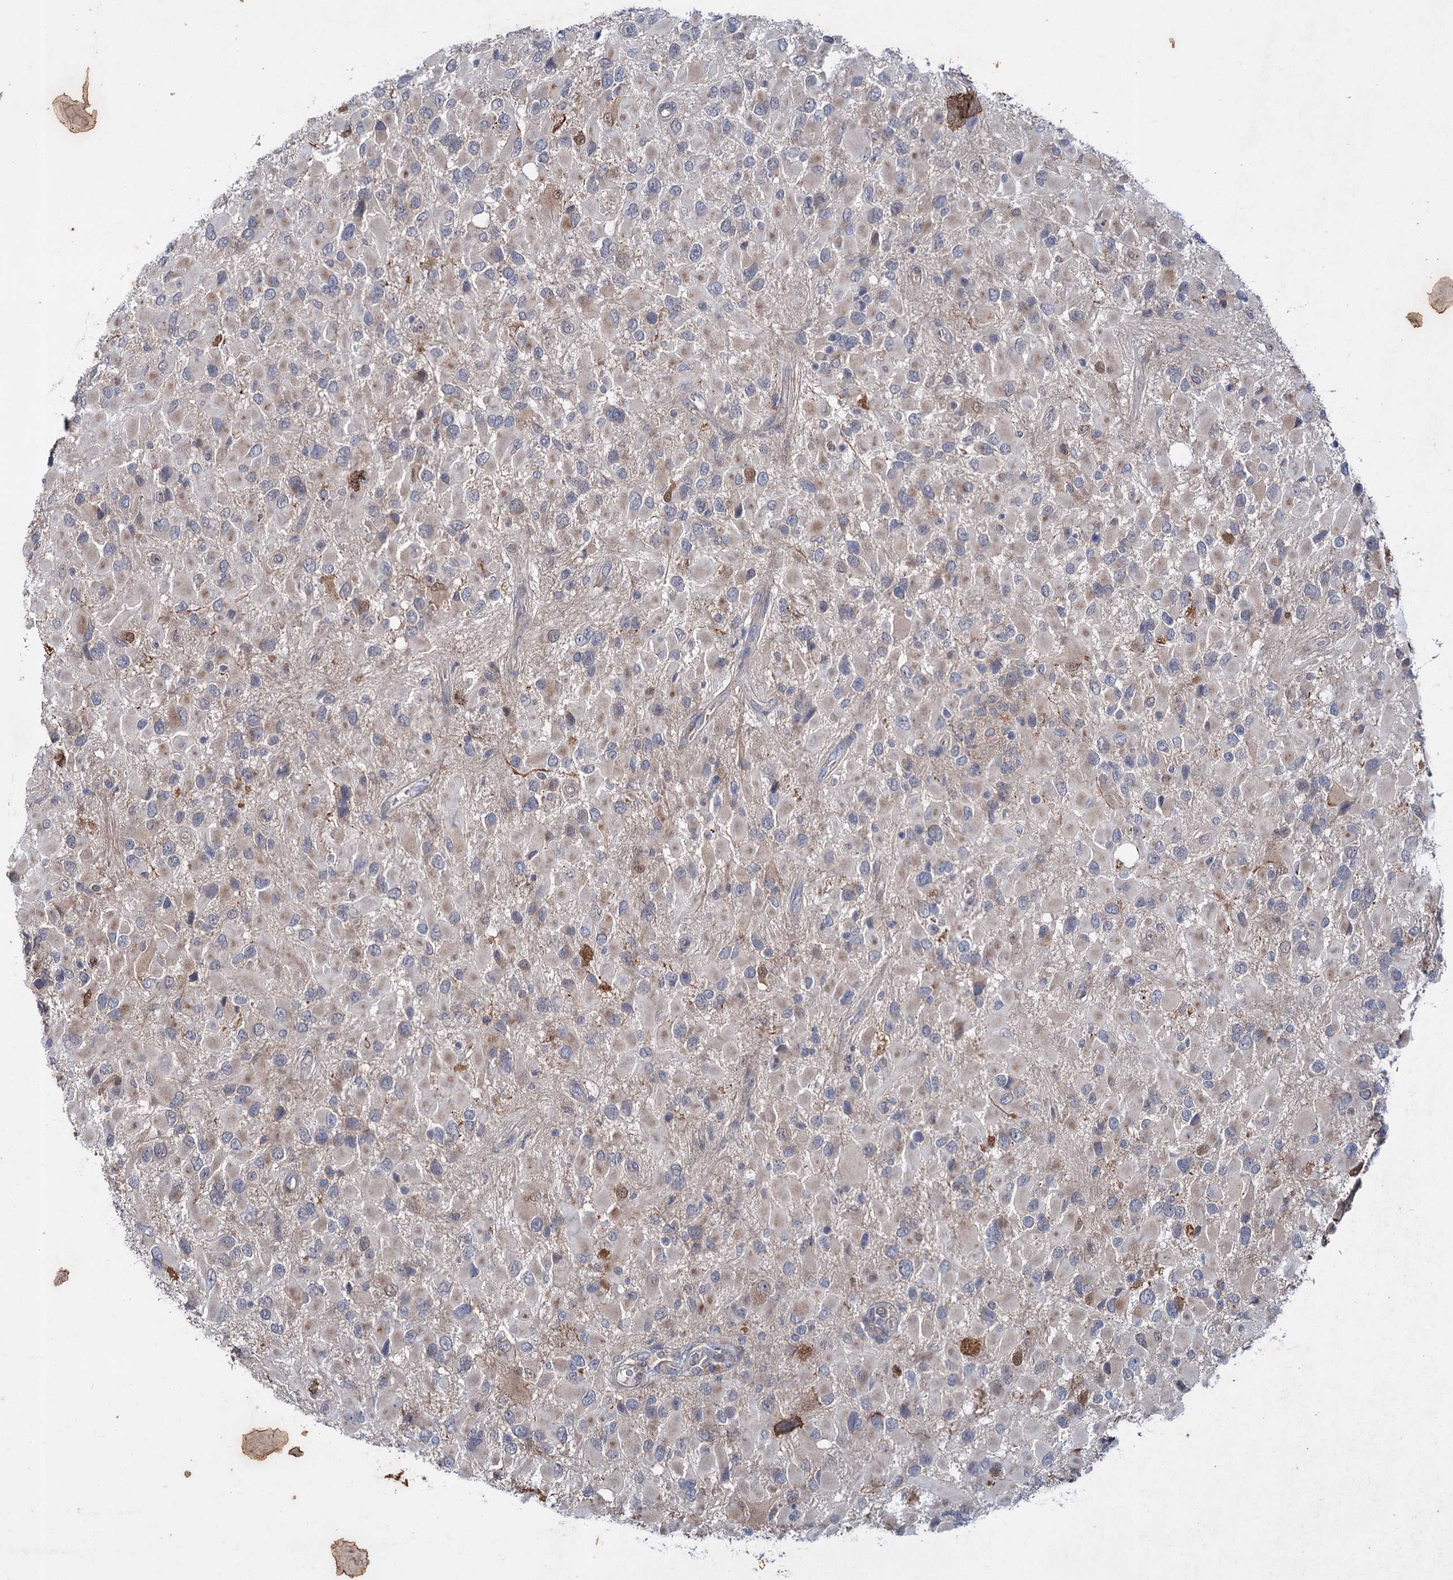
{"staining": {"intensity": "weak", "quantity": "<25%", "location": "cytoplasmic/membranous"}, "tissue": "glioma", "cell_type": "Tumor cells", "image_type": "cancer", "snomed": [{"axis": "morphology", "description": "Glioma, malignant, High grade"}, {"axis": "topography", "description": "Brain"}], "caption": "Immunohistochemical staining of glioma demonstrates no significant expression in tumor cells.", "gene": "PTPN3", "patient": {"sex": "male", "age": 53}}